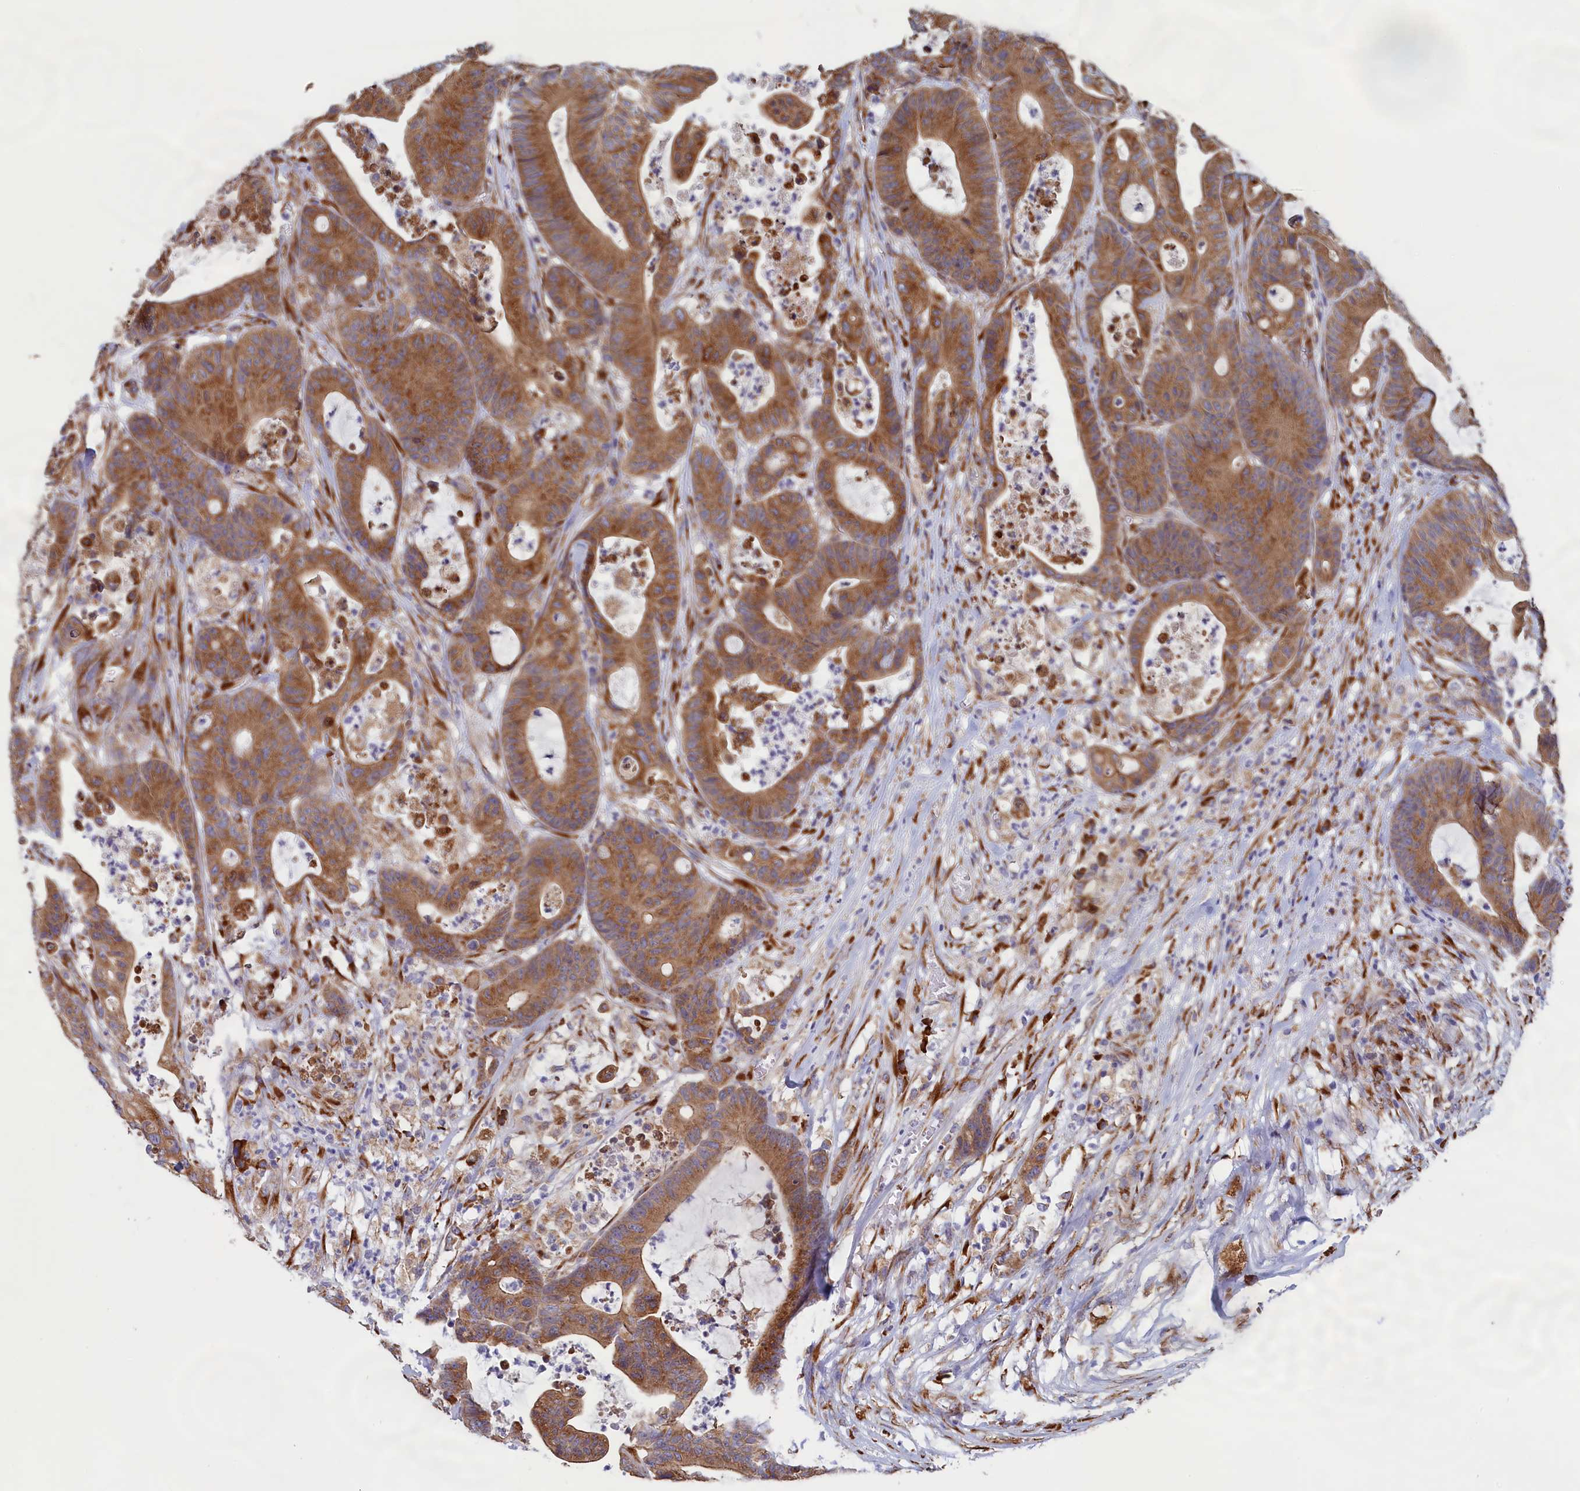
{"staining": {"intensity": "moderate", "quantity": ">75%", "location": "cytoplasmic/membranous"}, "tissue": "colorectal cancer", "cell_type": "Tumor cells", "image_type": "cancer", "snomed": [{"axis": "morphology", "description": "Adenocarcinoma, NOS"}, {"axis": "topography", "description": "Colon"}], "caption": "Colorectal adenocarcinoma stained with a brown dye exhibits moderate cytoplasmic/membranous positive staining in approximately >75% of tumor cells.", "gene": "CCDC68", "patient": {"sex": "female", "age": 84}}